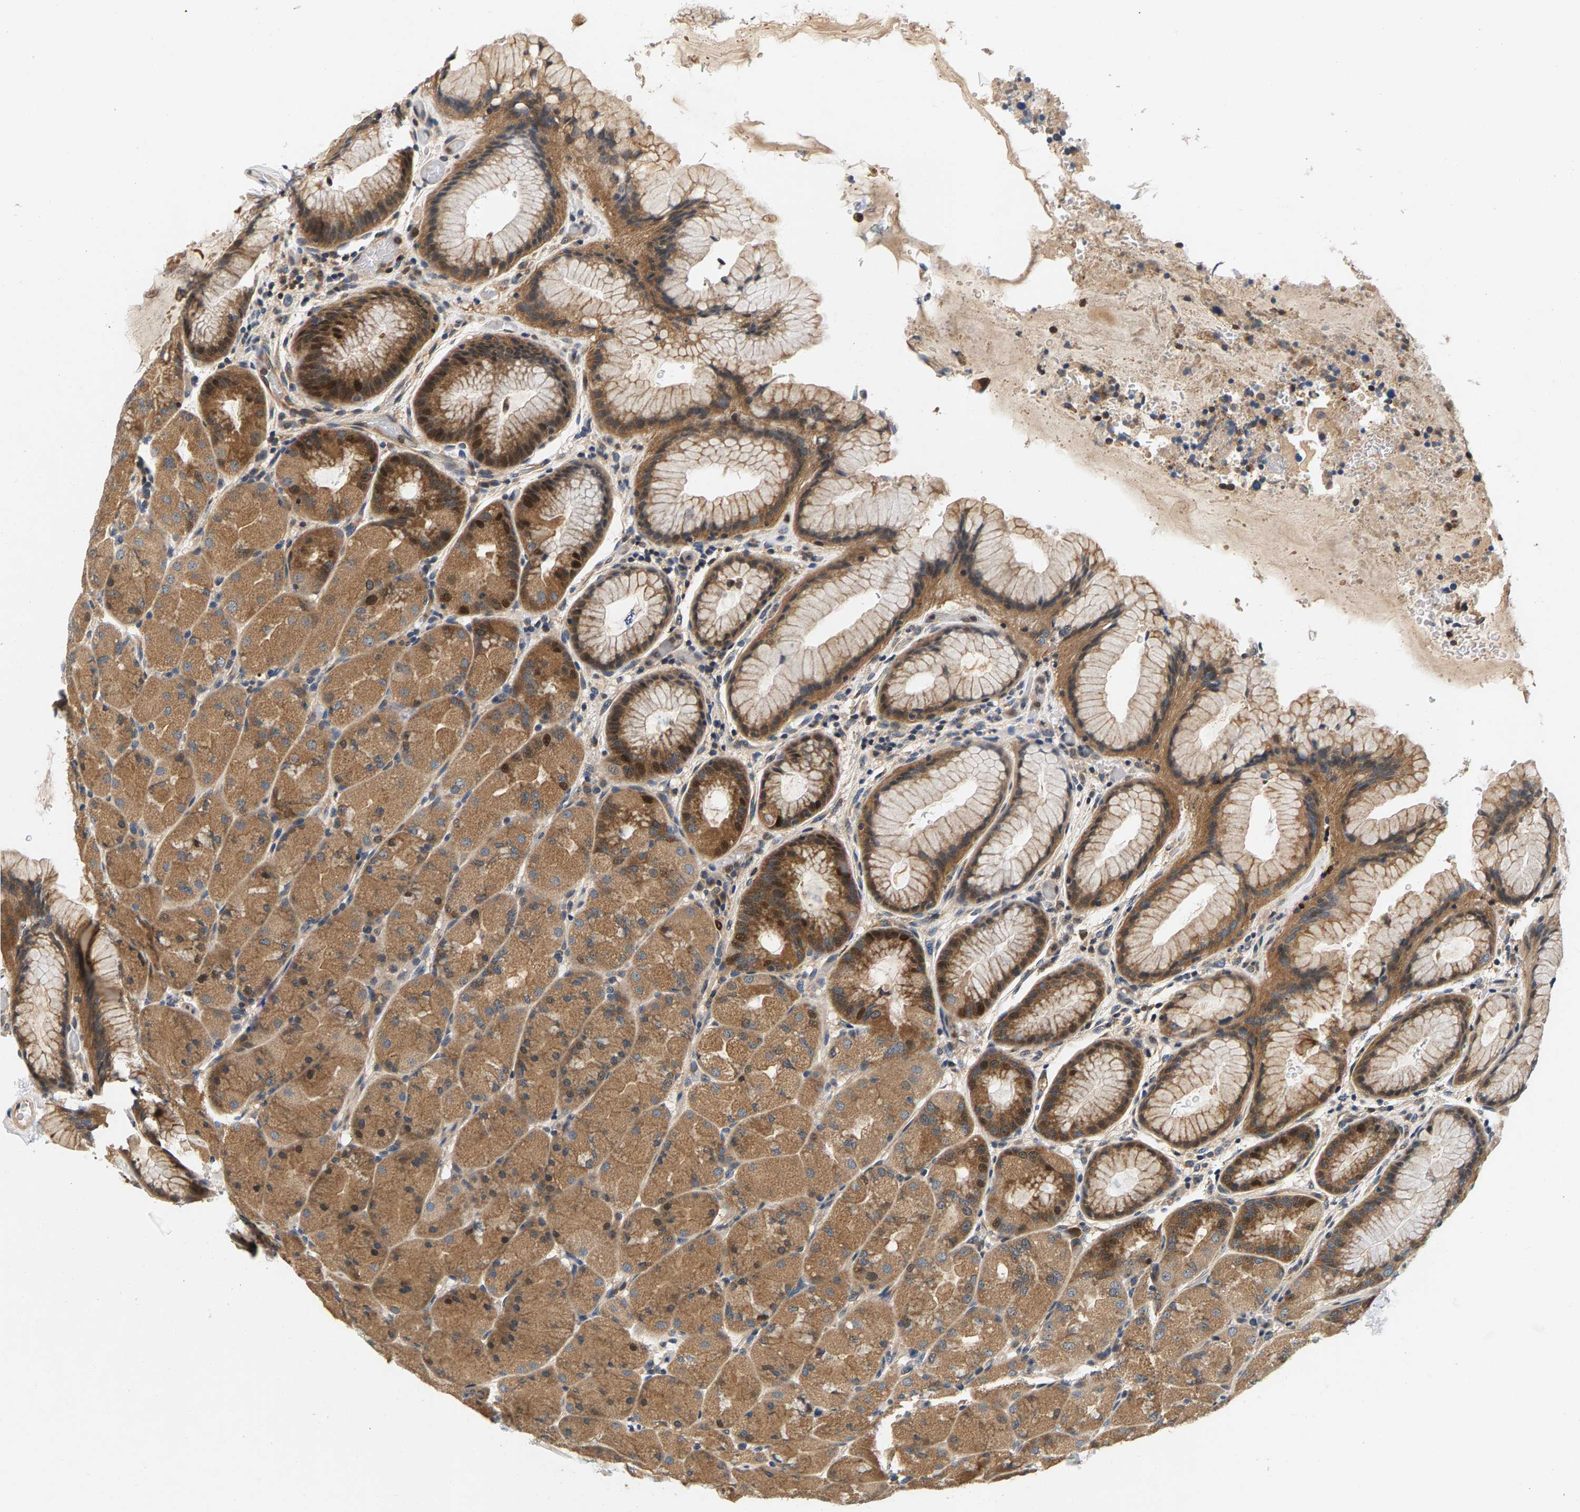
{"staining": {"intensity": "moderate", "quantity": ">75%", "location": "cytoplasmic/membranous"}, "tissue": "stomach", "cell_type": "Glandular cells", "image_type": "normal", "snomed": [{"axis": "morphology", "description": "Normal tissue, NOS"}, {"axis": "topography", "description": "Stomach, upper"}, {"axis": "topography", "description": "Stomach"}], "caption": "Immunohistochemistry staining of unremarkable stomach, which reveals medium levels of moderate cytoplasmic/membranous staining in approximately >75% of glandular cells indicating moderate cytoplasmic/membranous protein expression. The staining was performed using DAB (brown) for protein detection and nuclei were counterstained in hematoxylin (blue).", "gene": "FAM78A", "patient": {"sex": "male", "age": 48}}